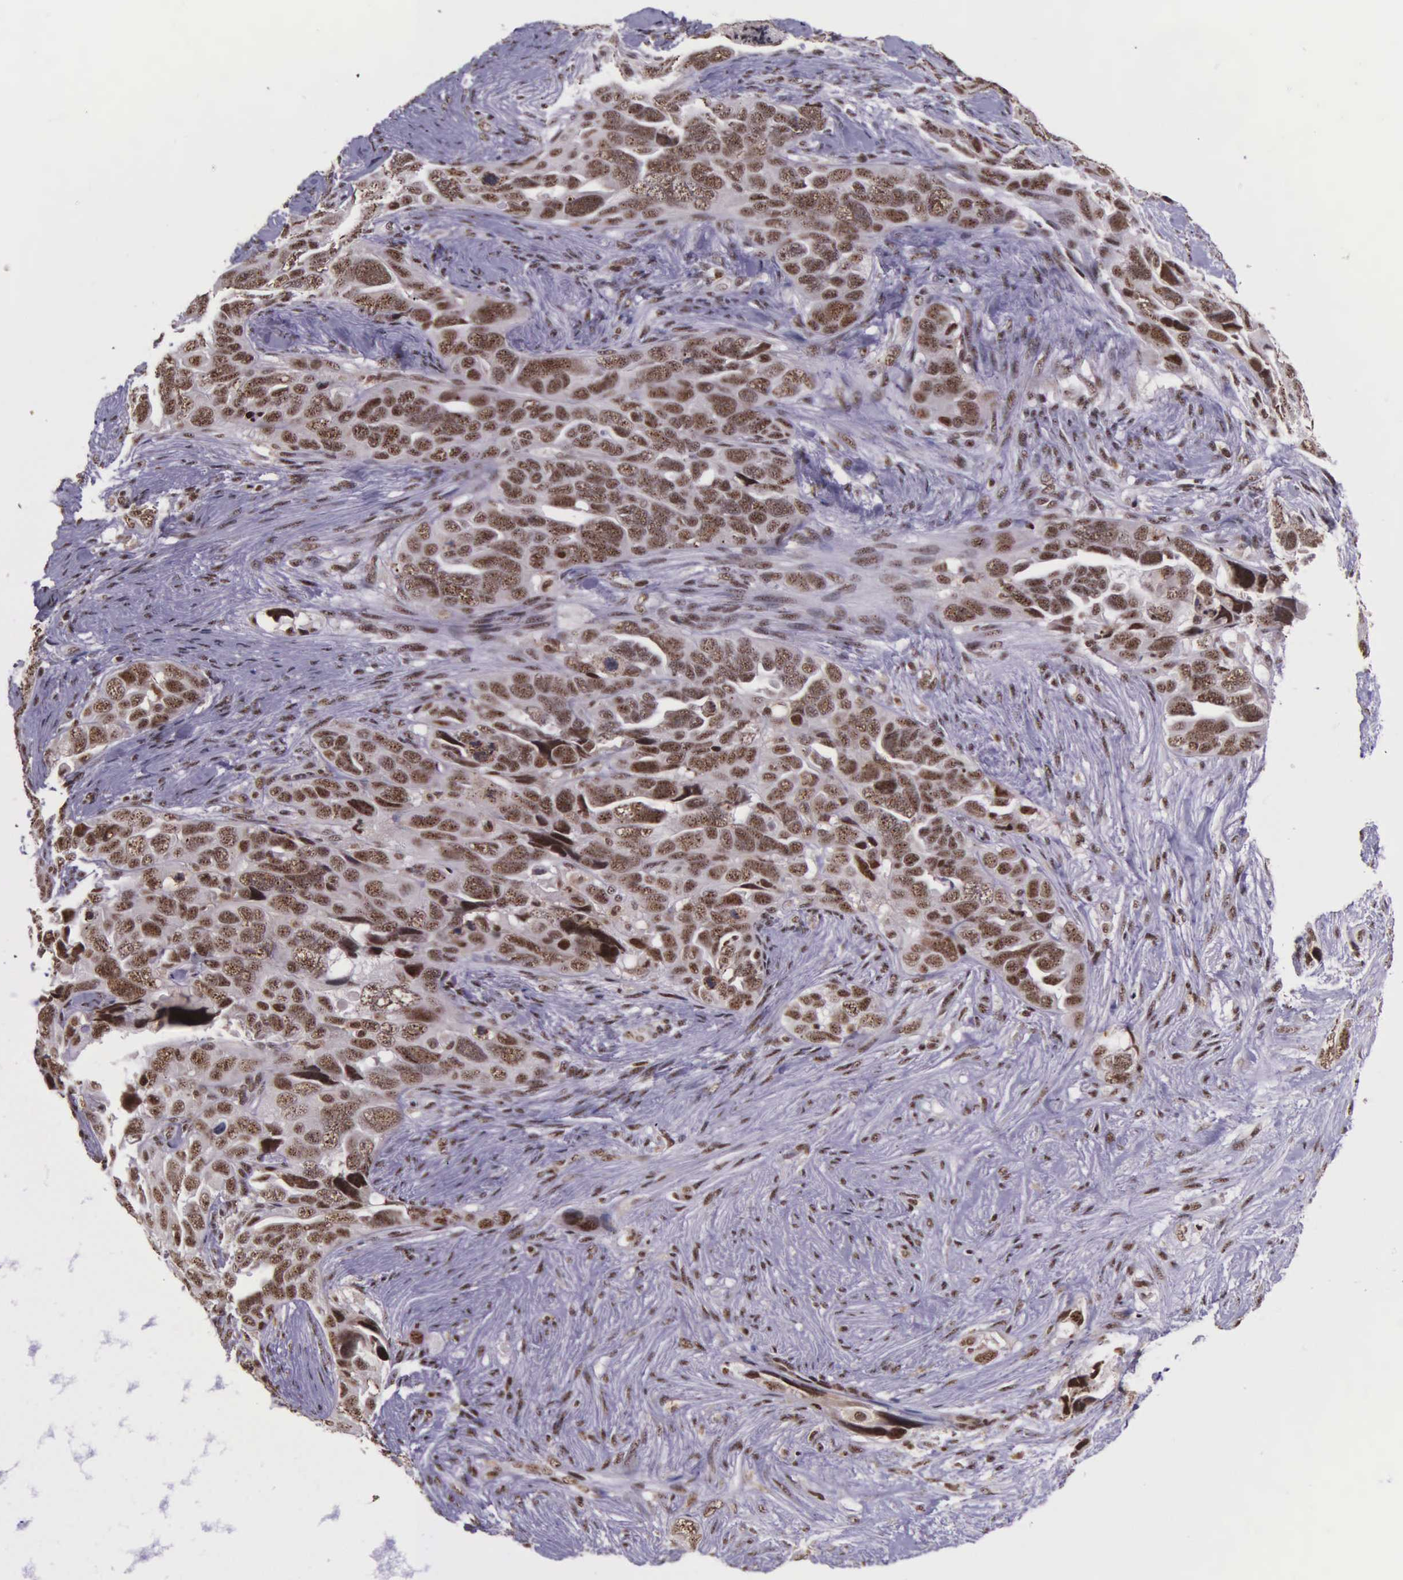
{"staining": {"intensity": "weak", "quantity": ">75%", "location": "nuclear"}, "tissue": "ovarian cancer", "cell_type": "Tumor cells", "image_type": "cancer", "snomed": [{"axis": "morphology", "description": "Cystadenocarcinoma, serous, NOS"}, {"axis": "topography", "description": "Ovary"}], "caption": "This histopathology image shows ovarian cancer (serous cystadenocarcinoma) stained with immunohistochemistry to label a protein in brown. The nuclear of tumor cells show weak positivity for the protein. Nuclei are counter-stained blue.", "gene": "FAM47A", "patient": {"sex": "female", "age": 63}}